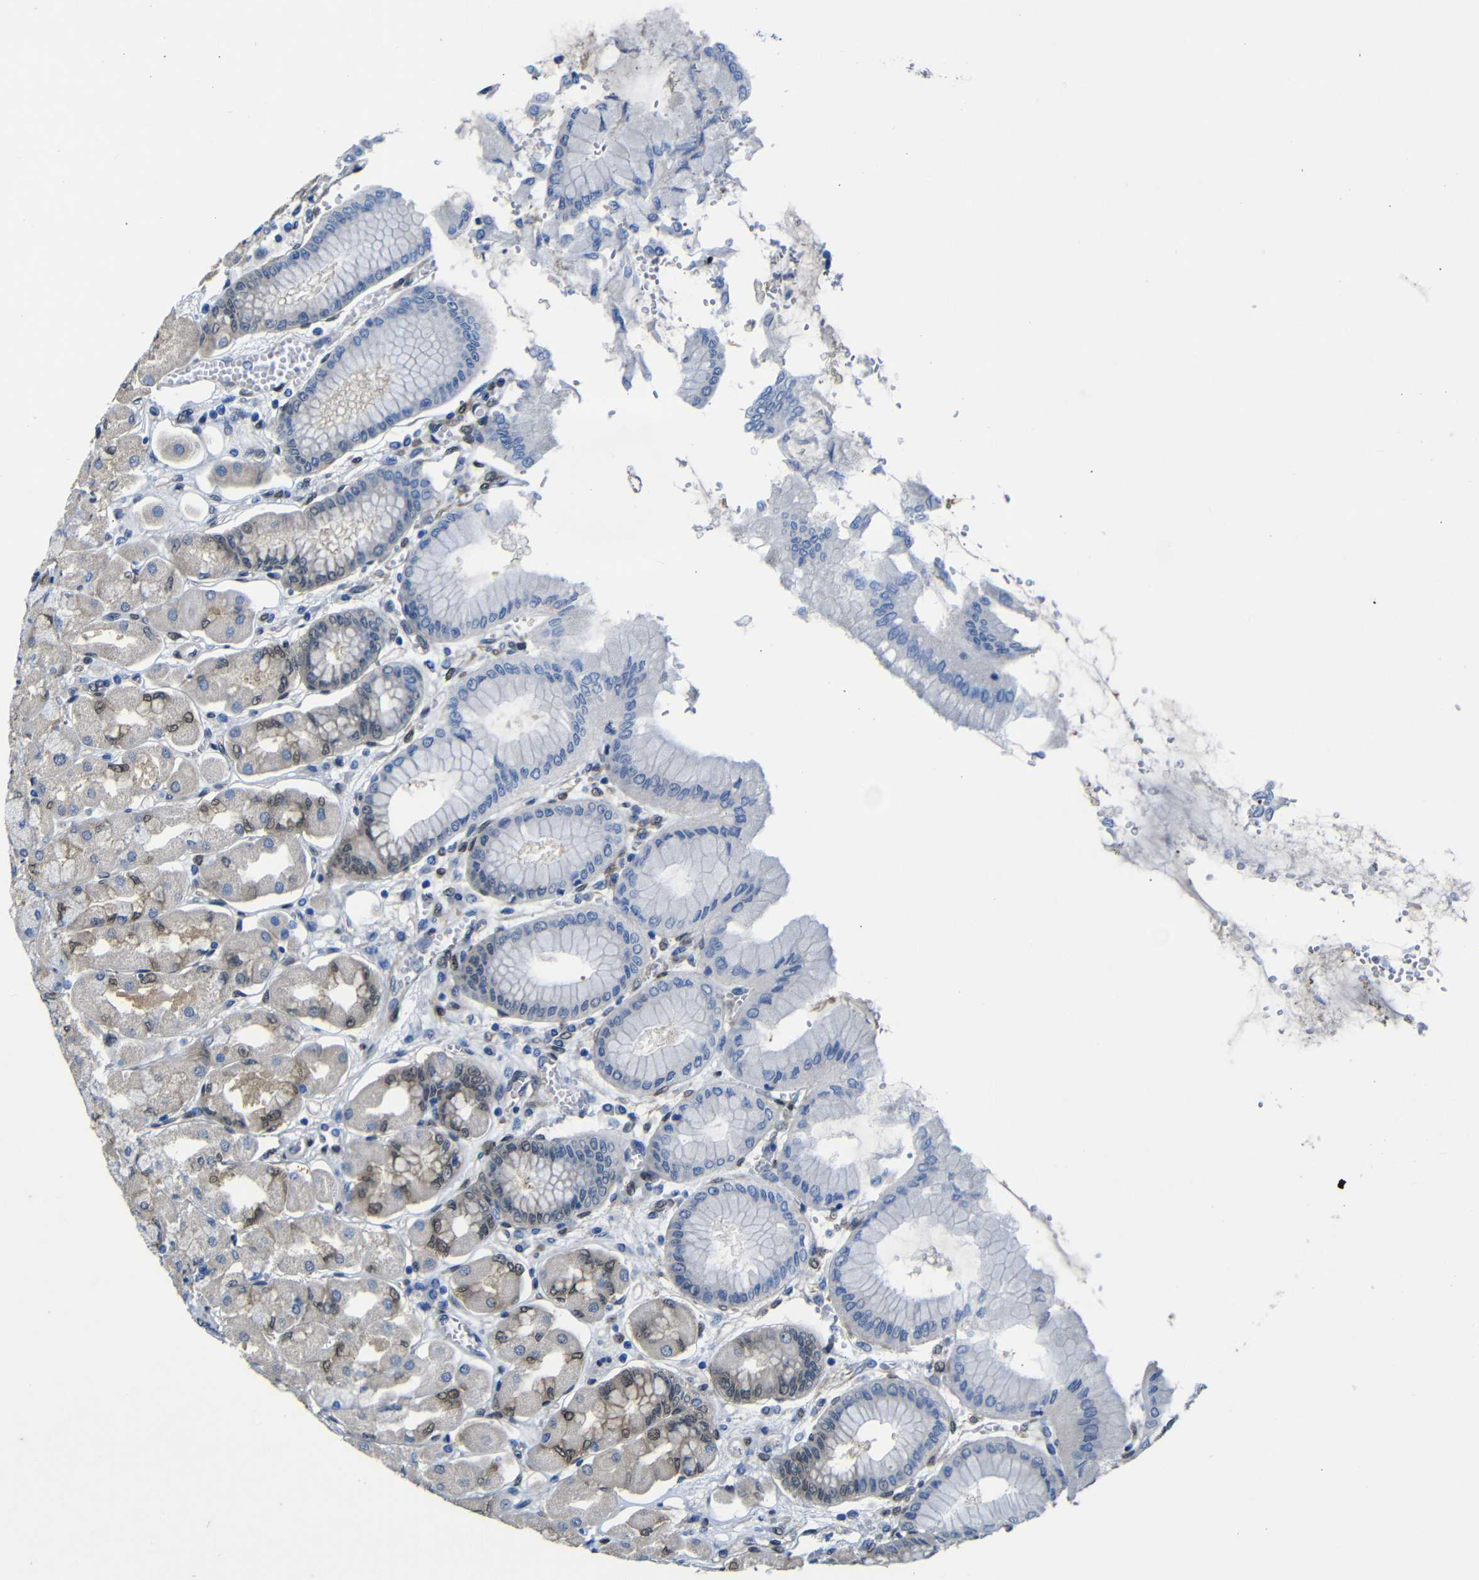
{"staining": {"intensity": "moderate", "quantity": "<25%", "location": "cytoplasmic/membranous,nuclear"}, "tissue": "stomach", "cell_type": "Glandular cells", "image_type": "normal", "snomed": [{"axis": "morphology", "description": "Normal tissue, NOS"}, {"axis": "topography", "description": "Stomach, upper"}], "caption": "Moderate cytoplasmic/membranous,nuclear staining is seen in about <25% of glandular cells in normal stomach.", "gene": "YAP1", "patient": {"sex": "female", "age": 56}}